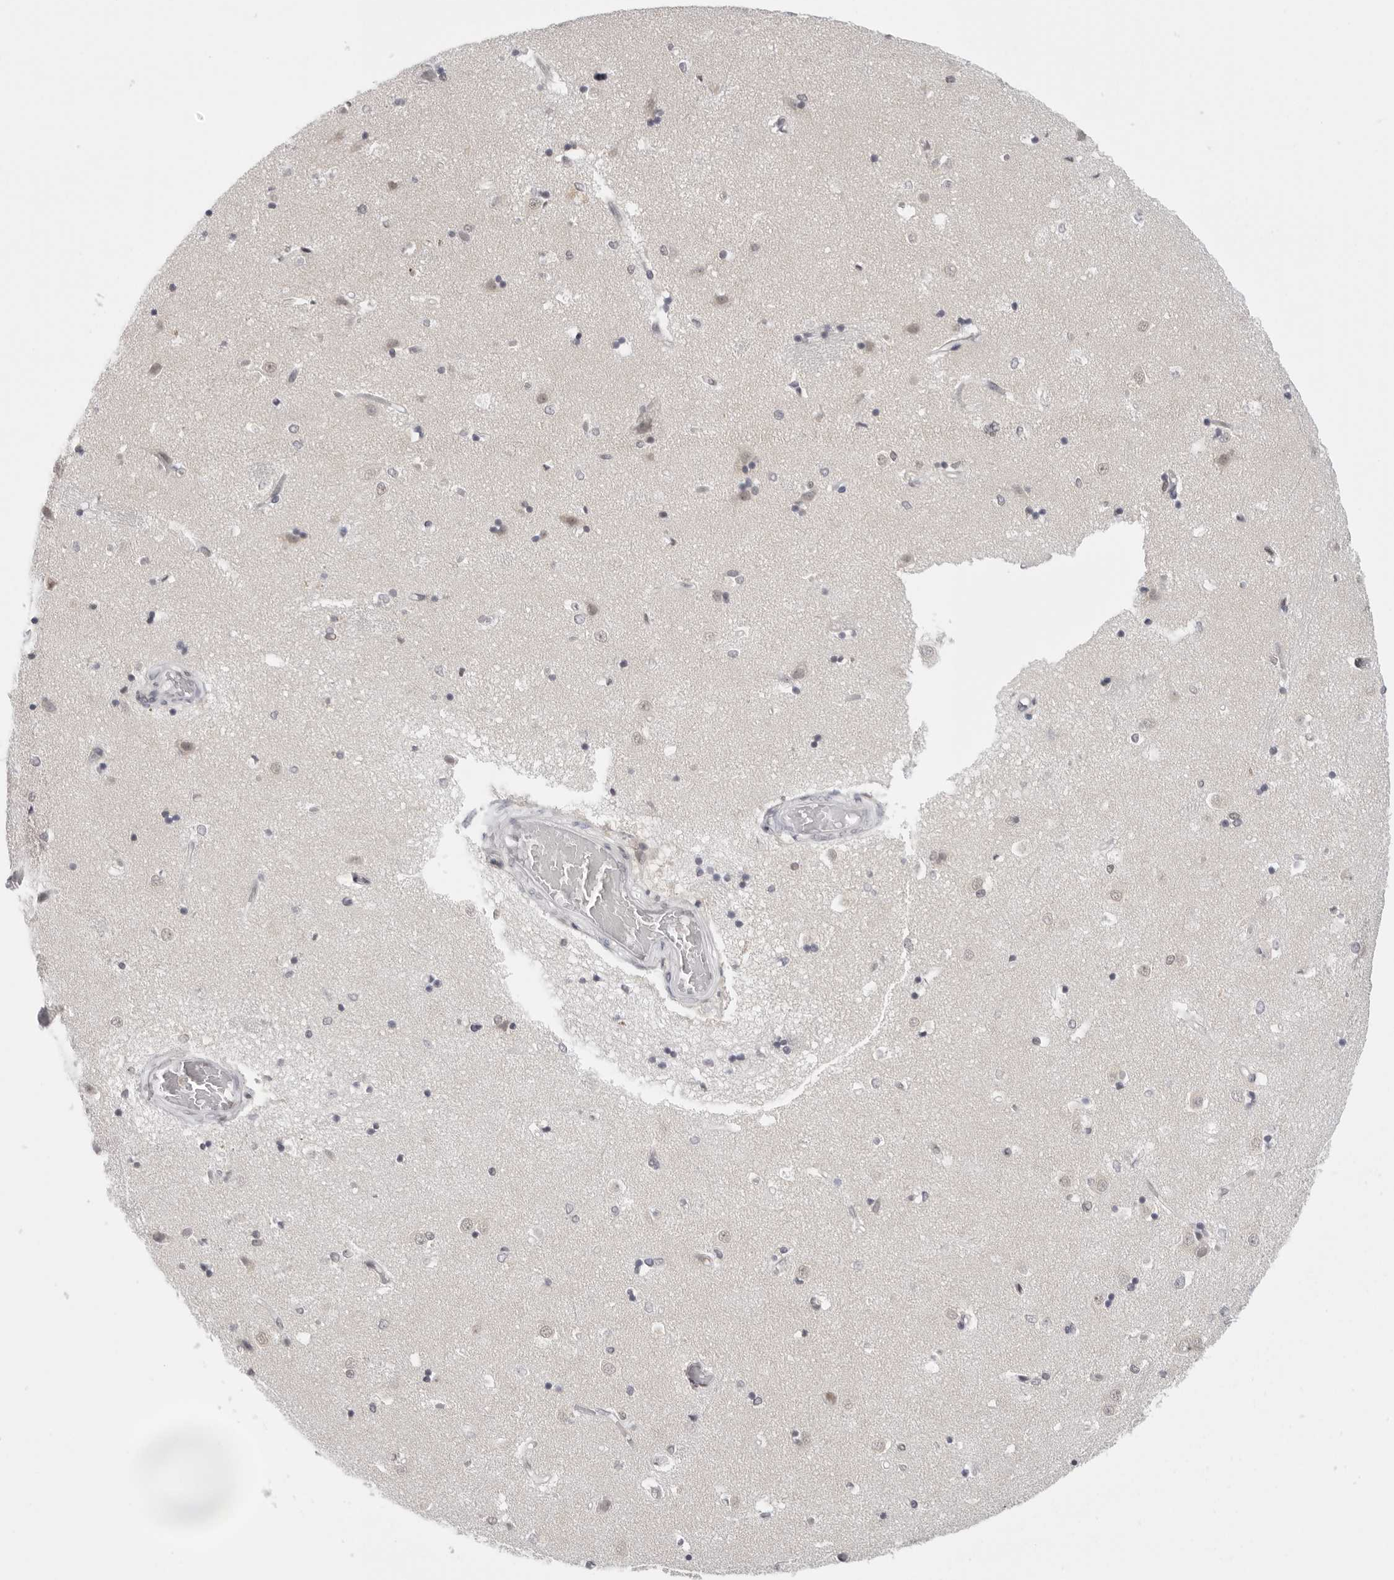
{"staining": {"intensity": "weak", "quantity": "<25%", "location": "nuclear"}, "tissue": "caudate", "cell_type": "Glial cells", "image_type": "normal", "snomed": [{"axis": "morphology", "description": "Normal tissue, NOS"}, {"axis": "topography", "description": "Lateral ventricle wall"}], "caption": "DAB (3,3'-diaminobenzidine) immunohistochemical staining of unremarkable human caudate exhibits no significant positivity in glial cells. (DAB (3,3'-diaminobenzidine) immunohistochemistry visualized using brightfield microscopy, high magnification).", "gene": "RPA2", "patient": {"sex": "male", "age": 45}}